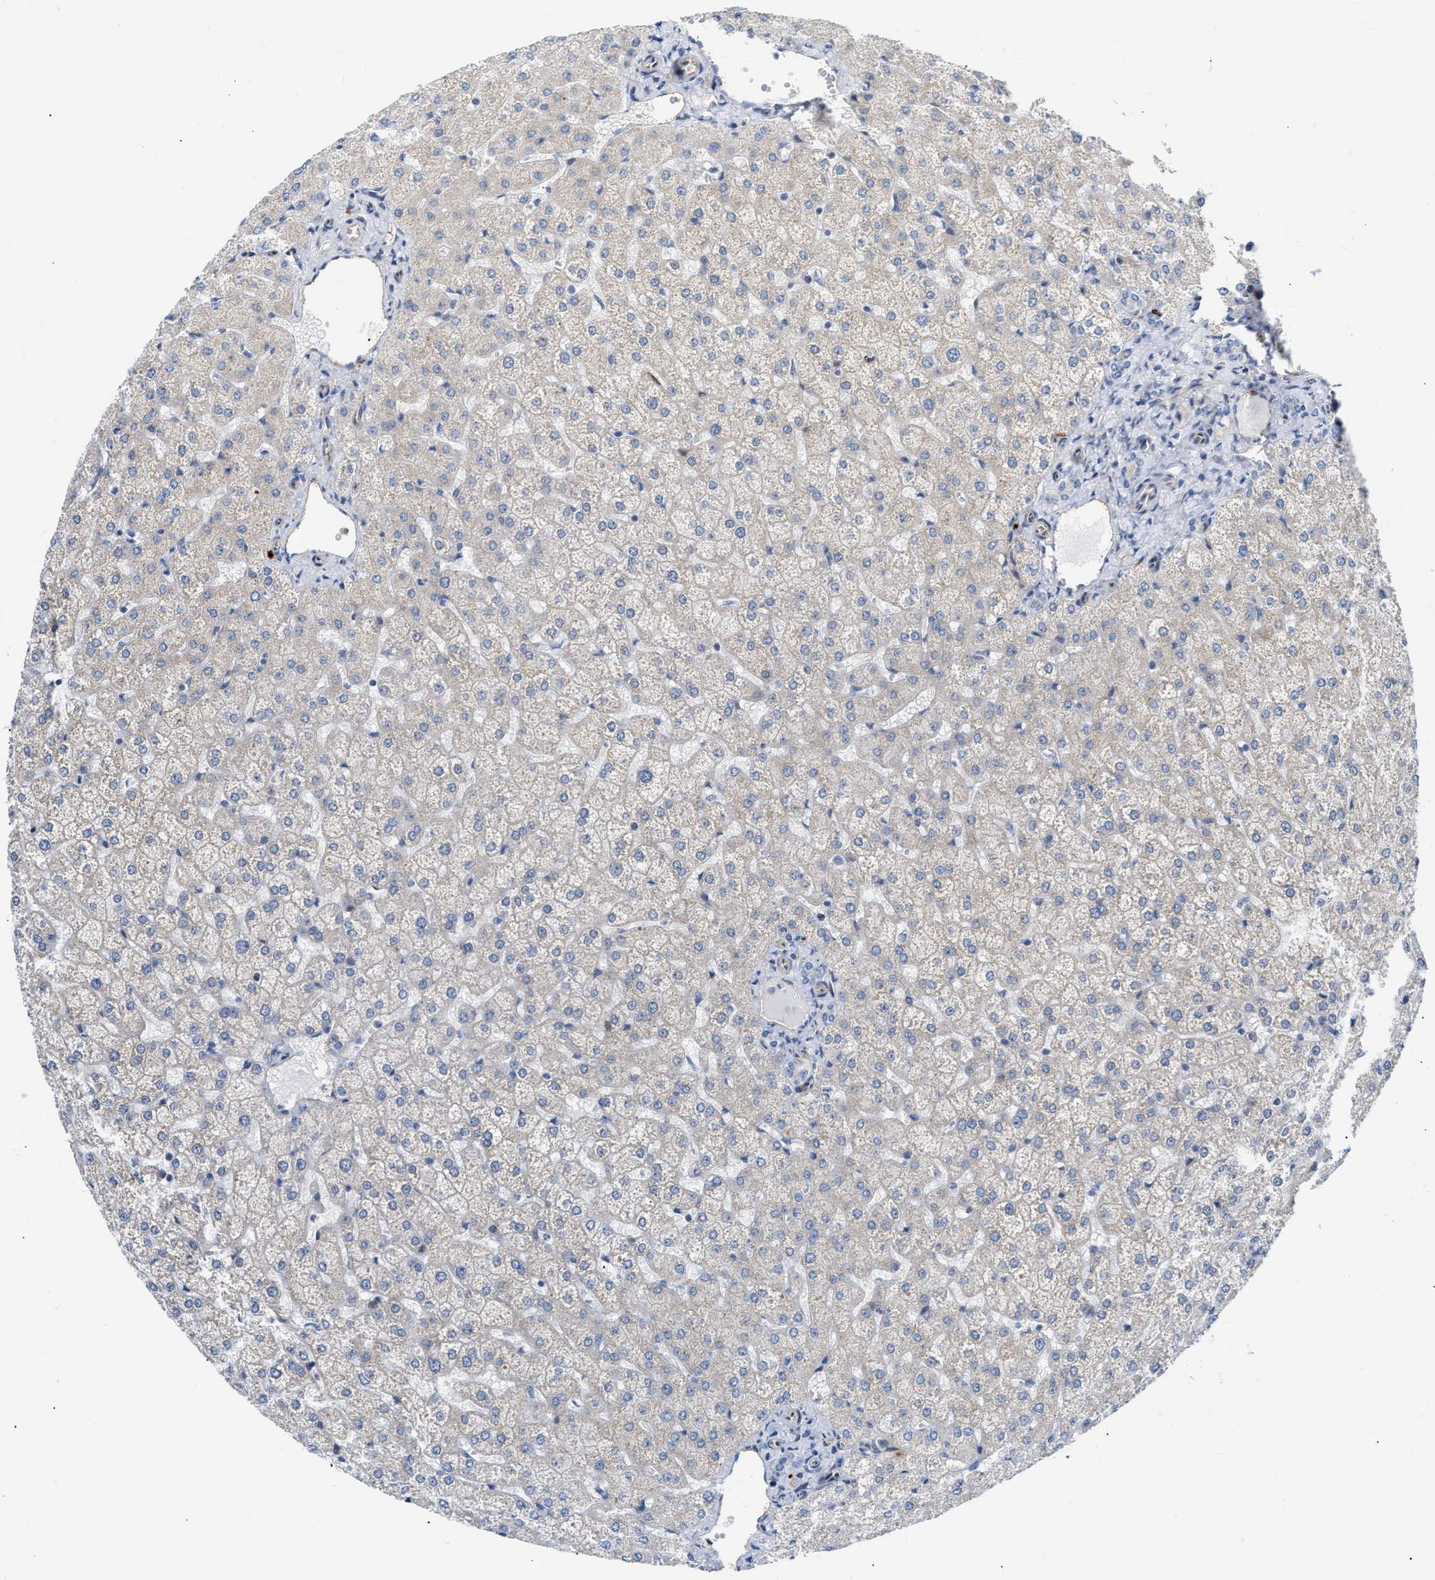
{"staining": {"intensity": "negative", "quantity": "none", "location": "none"}, "tissue": "liver", "cell_type": "Cholangiocytes", "image_type": "normal", "snomed": [{"axis": "morphology", "description": "Normal tissue, NOS"}, {"axis": "topography", "description": "Liver"}], "caption": "The micrograph exhibits no significant staining in cholangiocytes of liver.", "gene": "FHL1", "patient": {"sex": "female", "age": 32}}